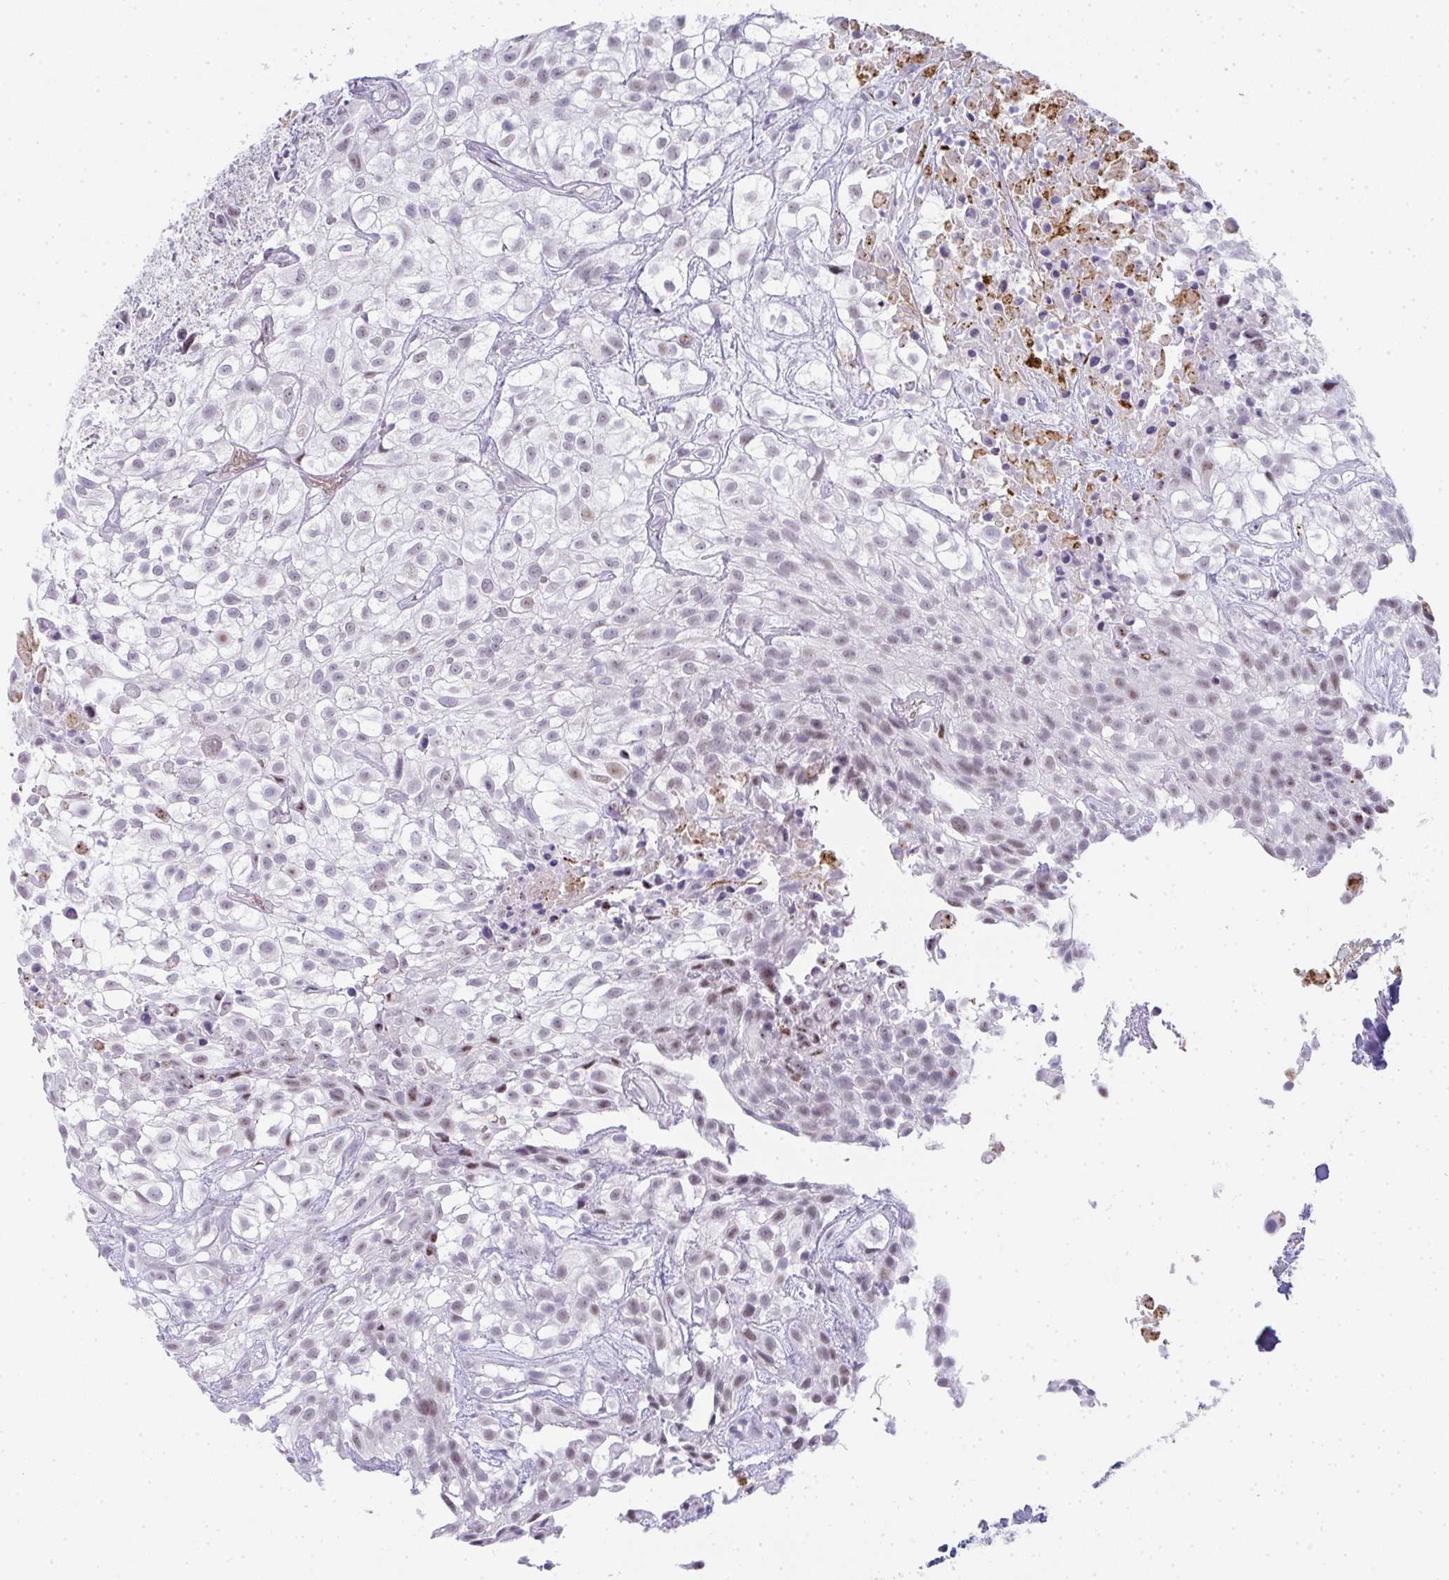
{"staining": {"intensity": "weak", "quantity": "<25%", "location": "nuclear"}, "tissue": "urothelial cancer", "cell_type": "Tumor cells", "image_type": "cancer", "snomed": [{"axis": "morphology", "description": "Urothelial carcinoma, High grade"}, {"axis": "topography", "description": "Urinary bladder"}], "caption": "A high-resolution micrograph shows immunohistochemistry (IHC) staining of high-grade urothelial carcinoma, which exhibits no significant positivity in tumor cells.", "gene": "TNMD", "patient": {"sex": "male", "age": 56}}